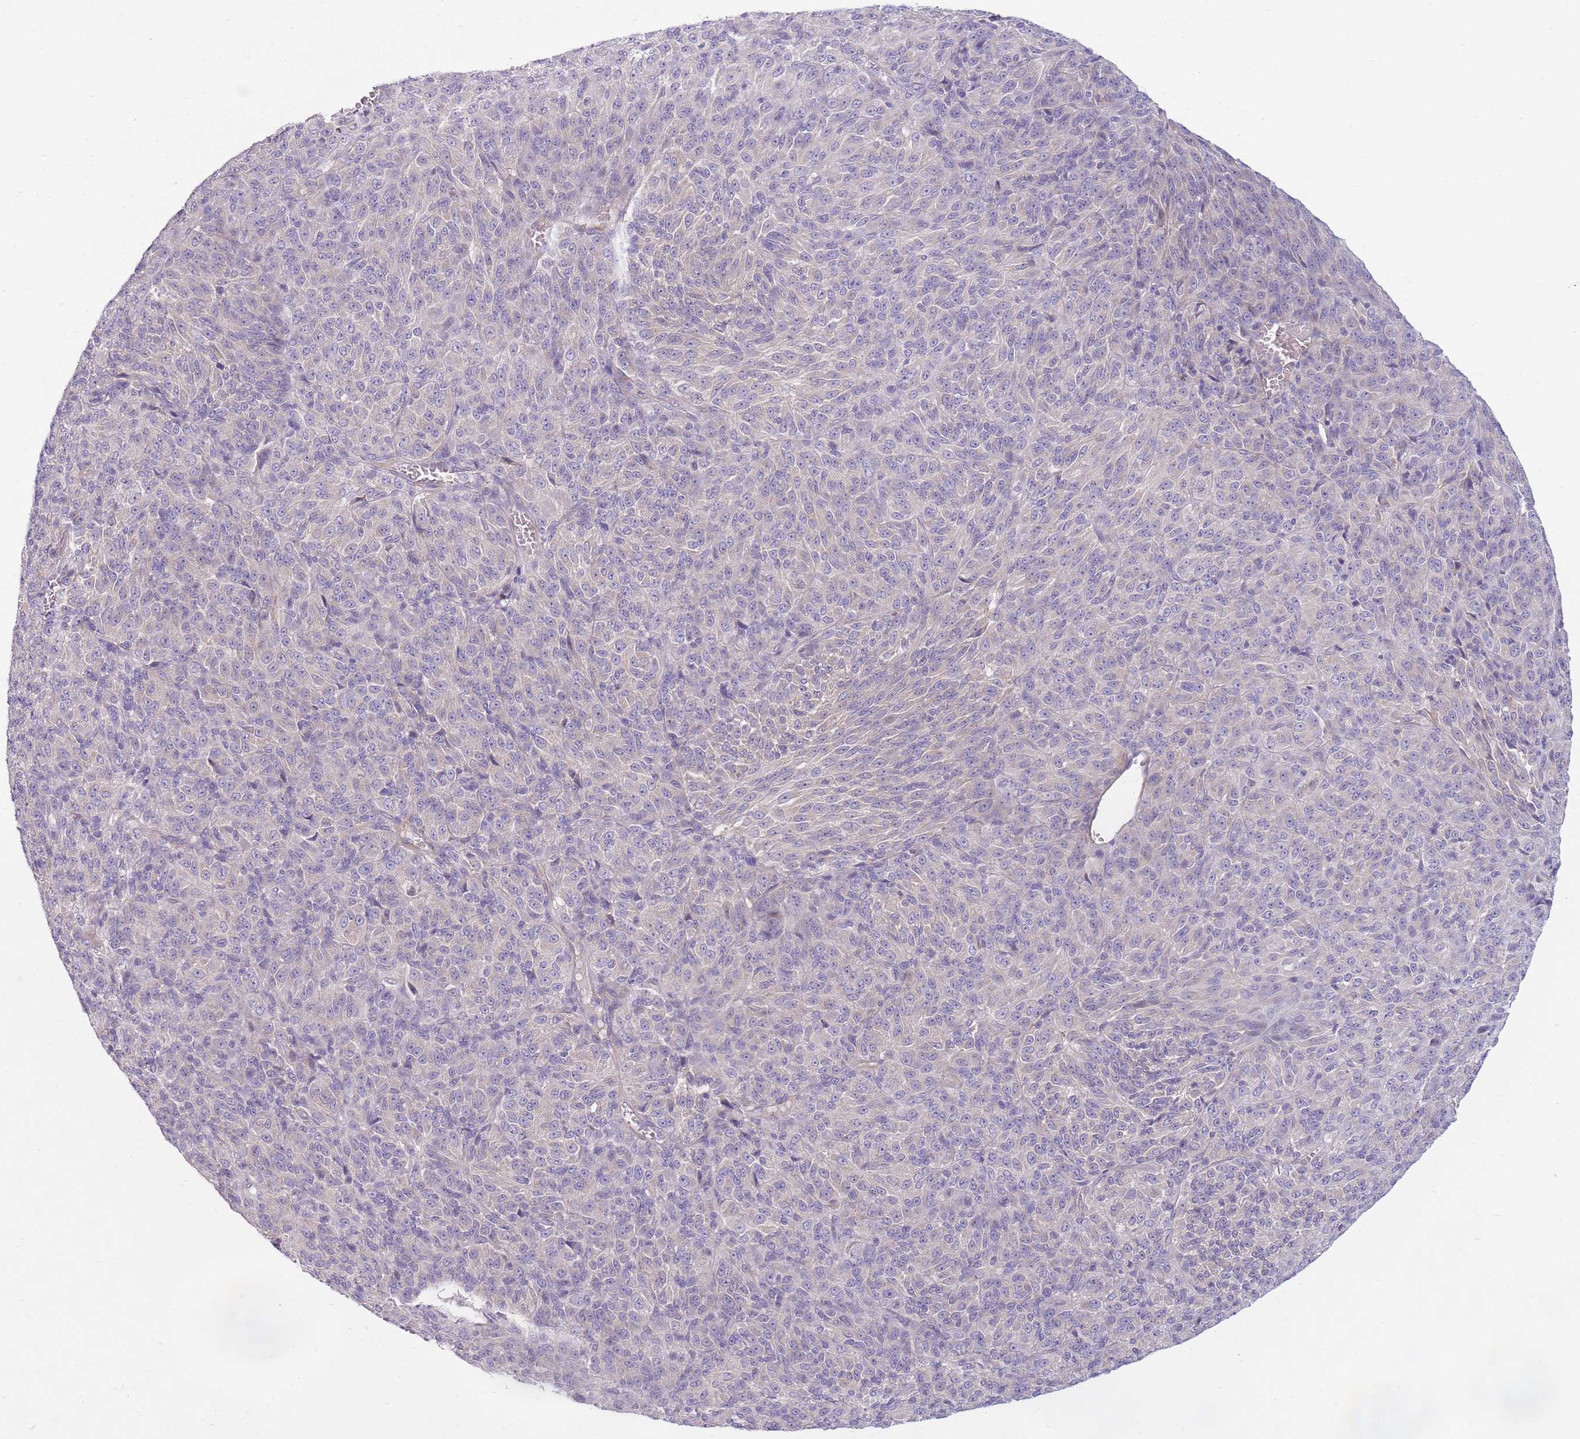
{"staining": {"intensity": "negative", "quantity": "none", "location": "none"}, "tissue": "melanoma", "cell_type": "Tumor cells", "image_type": "cancer", "snomed": [{"axis": "morphology", "description": "Malignant melanoma, Metastatic site"}, {"axis": "topography", "description": "Brain"}], "caption": "IHC of melanoma shows no staining in tumor cells.", "gene": "PNPLA5", "patient": {"sex": "female", "age": 56}}